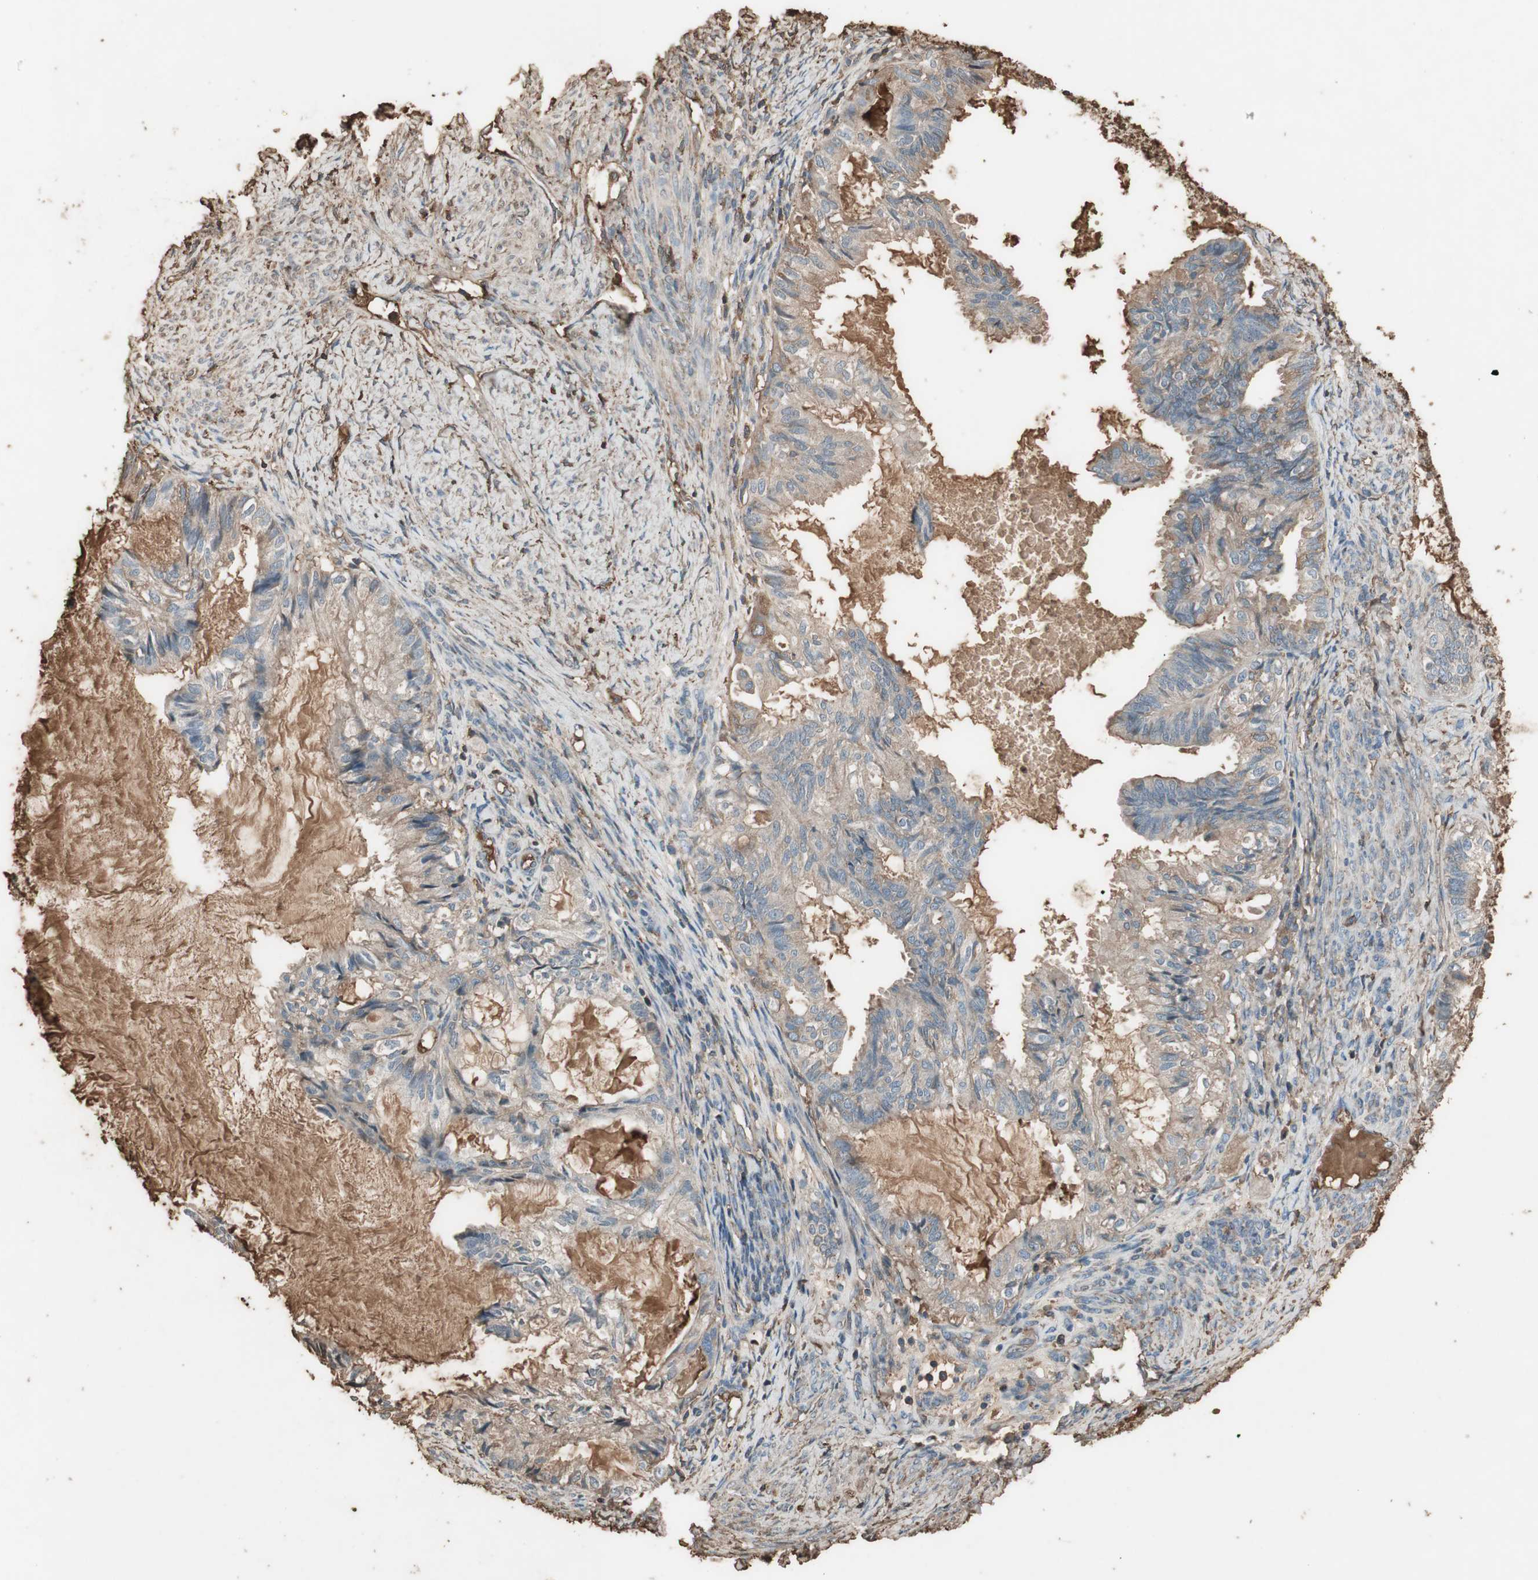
{"staining": {"intensity": "weak", "quantity": ">75%", "location": "cytoplasmic/membranous"}, "tissue": "cervical cancer", "cell_type": "Tumor cells", "image_type": "cancer", "snomed": [{"axis": "morphology", "description": "Normal tissue, NOS"}, {"axis": "morphology", "description": "Adenocarcinoma, NOS"}, {"axis": "topography", "description": "Cervix"}, {"axis": "topography", "description": "Endometrium"}], "caption": "This photomicrograph reveals IHC staining of cervical adenocarcinoma, with low weak cytoplasmic/membranous staining in approximately >75% of tumor cells.", "gene": "MMP14", "patient": {"sex": "female", "age": 86}}